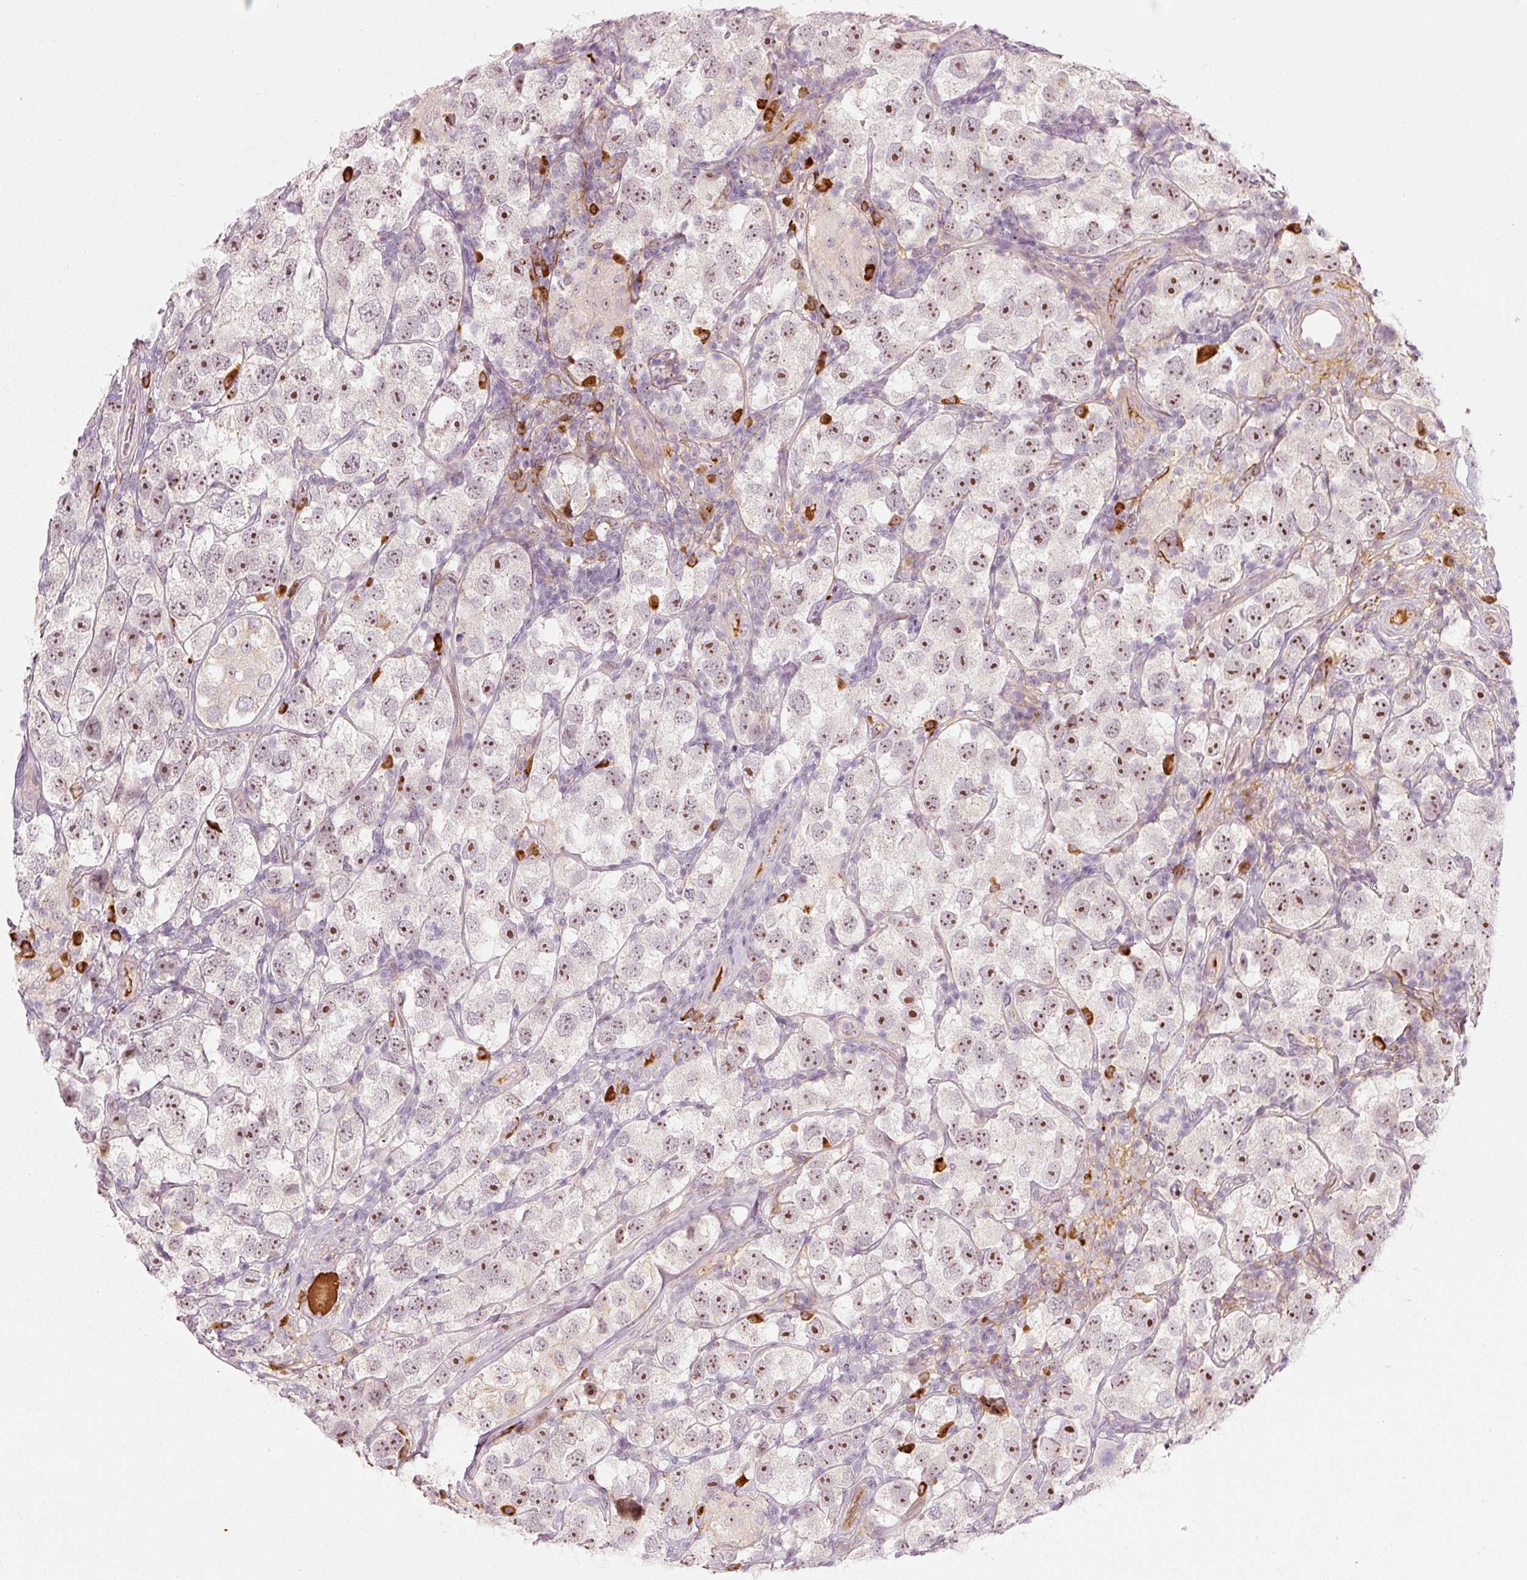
{"staining": {"intensity": "moderate", "quantity": ">75%", "location": "nuclear"}, "tissue": "testis cancer", "cell_type": "Tumor cells", "image_type": "cancer", "snomed": [{"axis": "morphology", "description": "Seminoma, NOS"}, {"axis": "topography", "description": "Testis"}], "caption": "Protein expression analysis of testis seminoma shows moderate nuclear expression in about >75% of tumor cells. (IHC, brightfield microscopy, high magnification).", "gene": "VCAM1", "patient": {"sex": "male", "age": 26}}